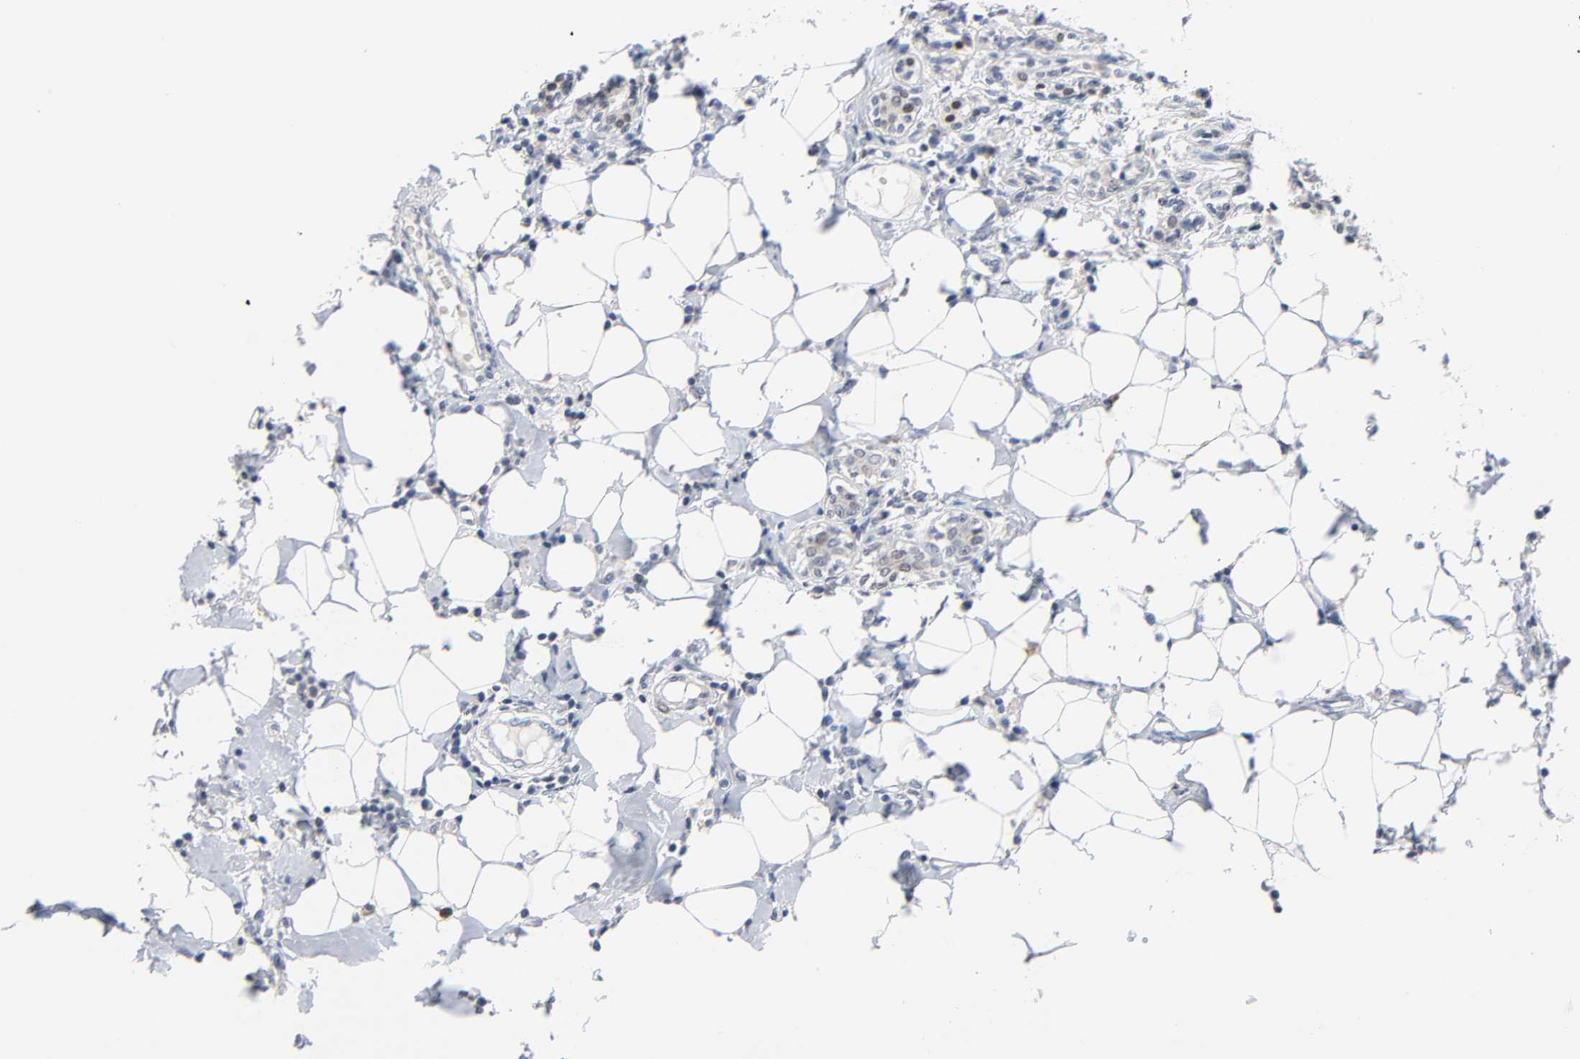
{"staining": {"intensity": "weak", "quantity": "25%-75%", "location": "nuclear"}, "tissue": "breast cancer", "cell_type": "Tumor cells", "image_type": "cancer", "snomed": [{"axis": "morphology", "description": "Duct carcinoma"}, {"axis": "topography", "description": "Breast"}], "caption": "The micrograph displays immunohistochemical staining of breast intraductal carcinoma. There is weak nuclear staining is seen in about 25%-75% of tumor cells.", "gene": "WEE1", "patient": {"sex": "female", "age": 40}}